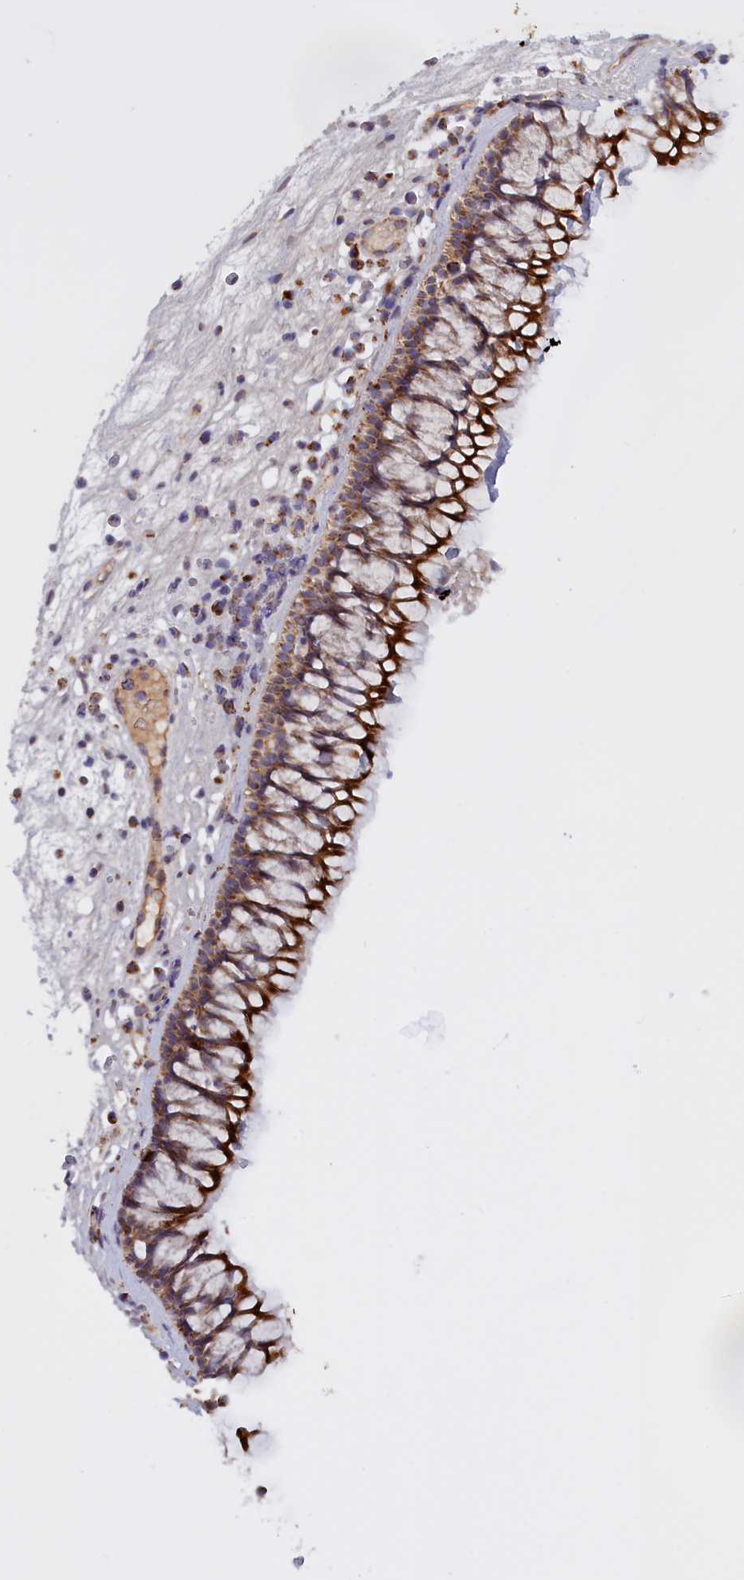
{"staining": {"intensity": "moderate", "quantity": ">75%", "location": "cytoplasmic/membranous"}, "tissue": "nasopharynx", "cell_type": "Respiratory epithelial cells", "image_type": "normal", "snomed": [{"axis": "morphology", "description": "Normal tissue, NOS"}, {"axis": "morphology", "description": "Inflammation, NOS"}, {"axis": "morphology", "description": "Malignant melanoma, Metastatic site"}, {"axis": "topography", "description": "Nasopharynx"}], "caption": "Immunohistochemistry (IHC) of normal nasopharynx displays medium levels of moderate cytoplasmic/membranous expression in approximately >75% of respiratory epithelial cells.", "gene": "FAM149B1", "patient": {"sex": "male", "age": 70}}